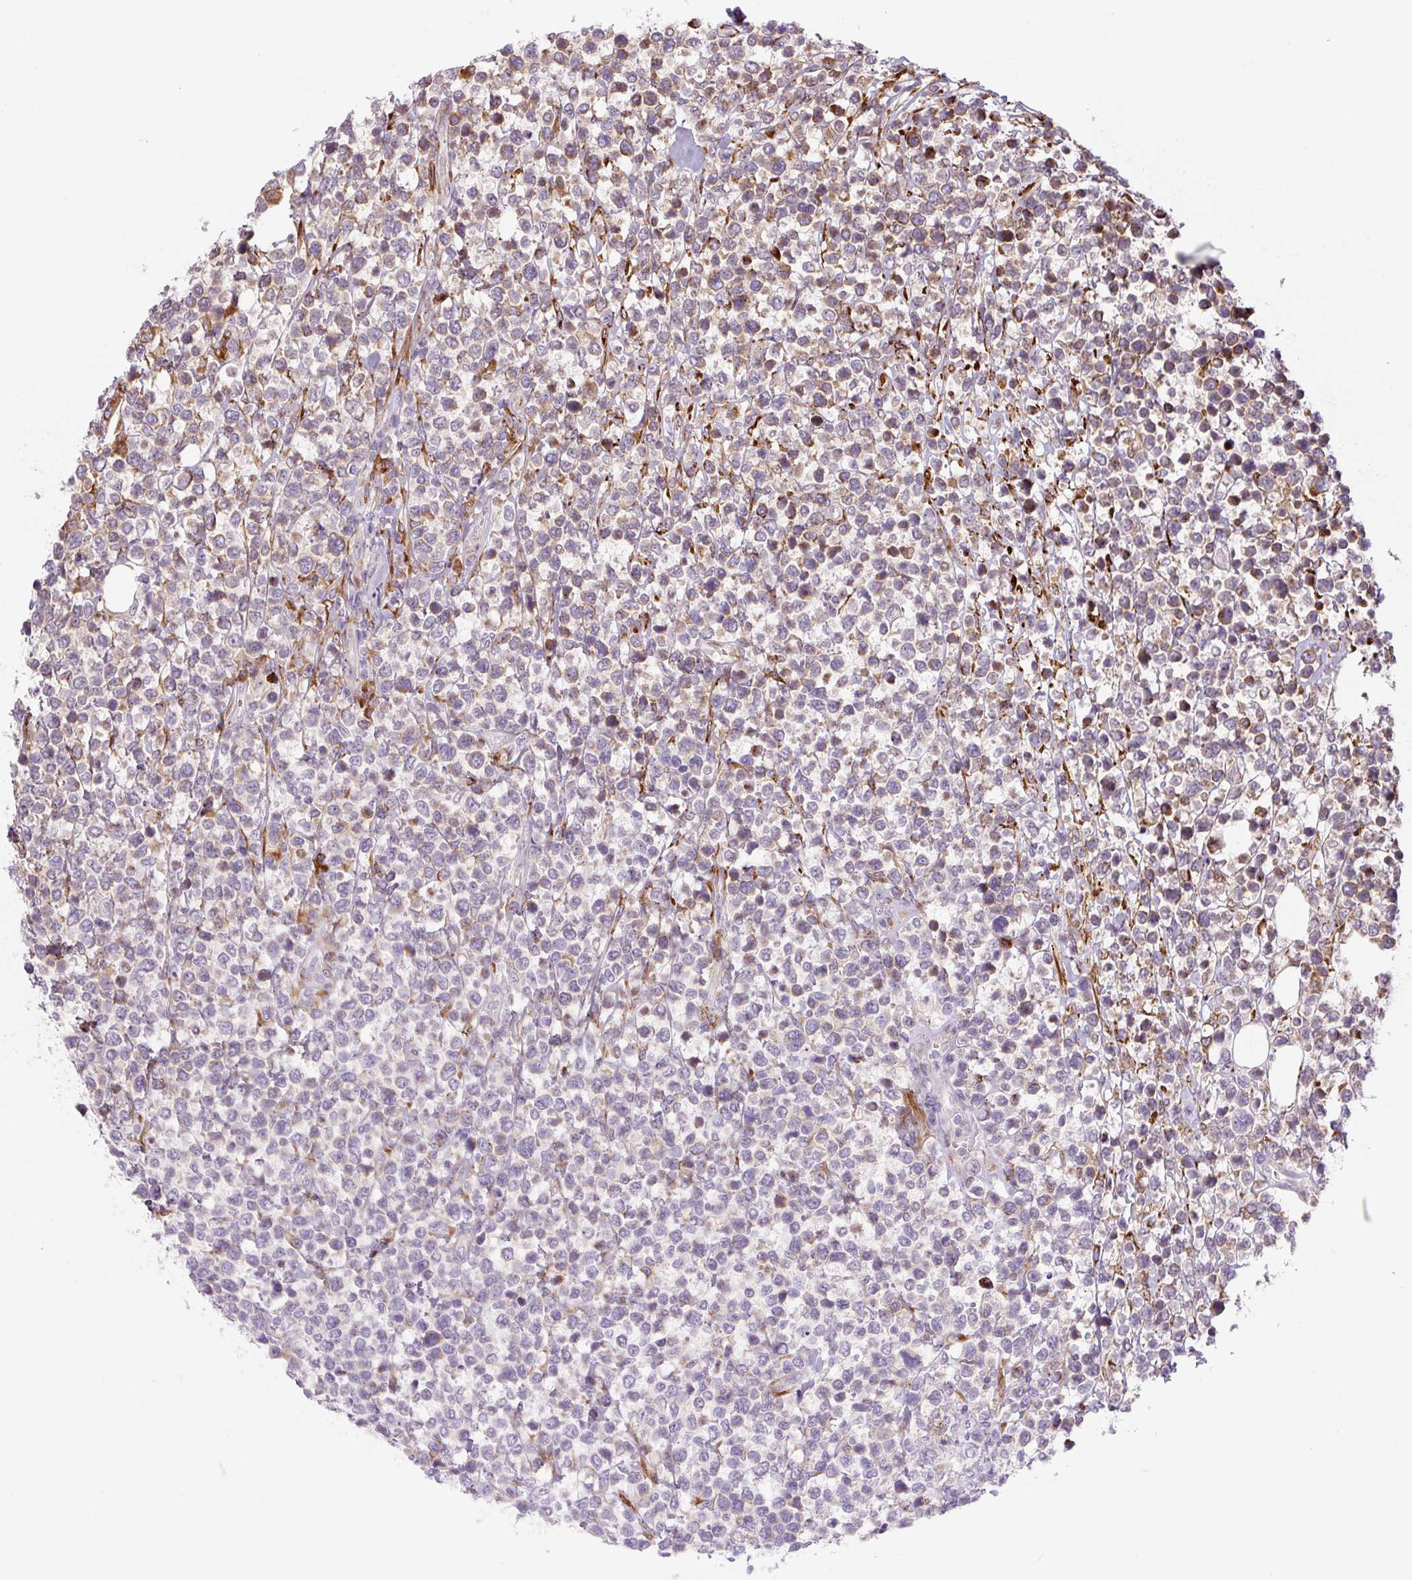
{"staining": {"intensity": "negative", "quantity": "none", "location": "none"}, "tissue": "lymphoma", "cell_type": "Tumor cells", "image_type": "cancer", "snomed": [{"axis": "morphology", "description": "Malignant lymphoma, non-Hodgkin's type, Low grade"}, {"axis": "topography", "description": "Lymph node"}], "caption": "Immunohistochemical staining of human lymphoma shows no significant positivity in tumor cells.", "gene": "DISP3", "patient": {"sex": "male", "age": 60}}